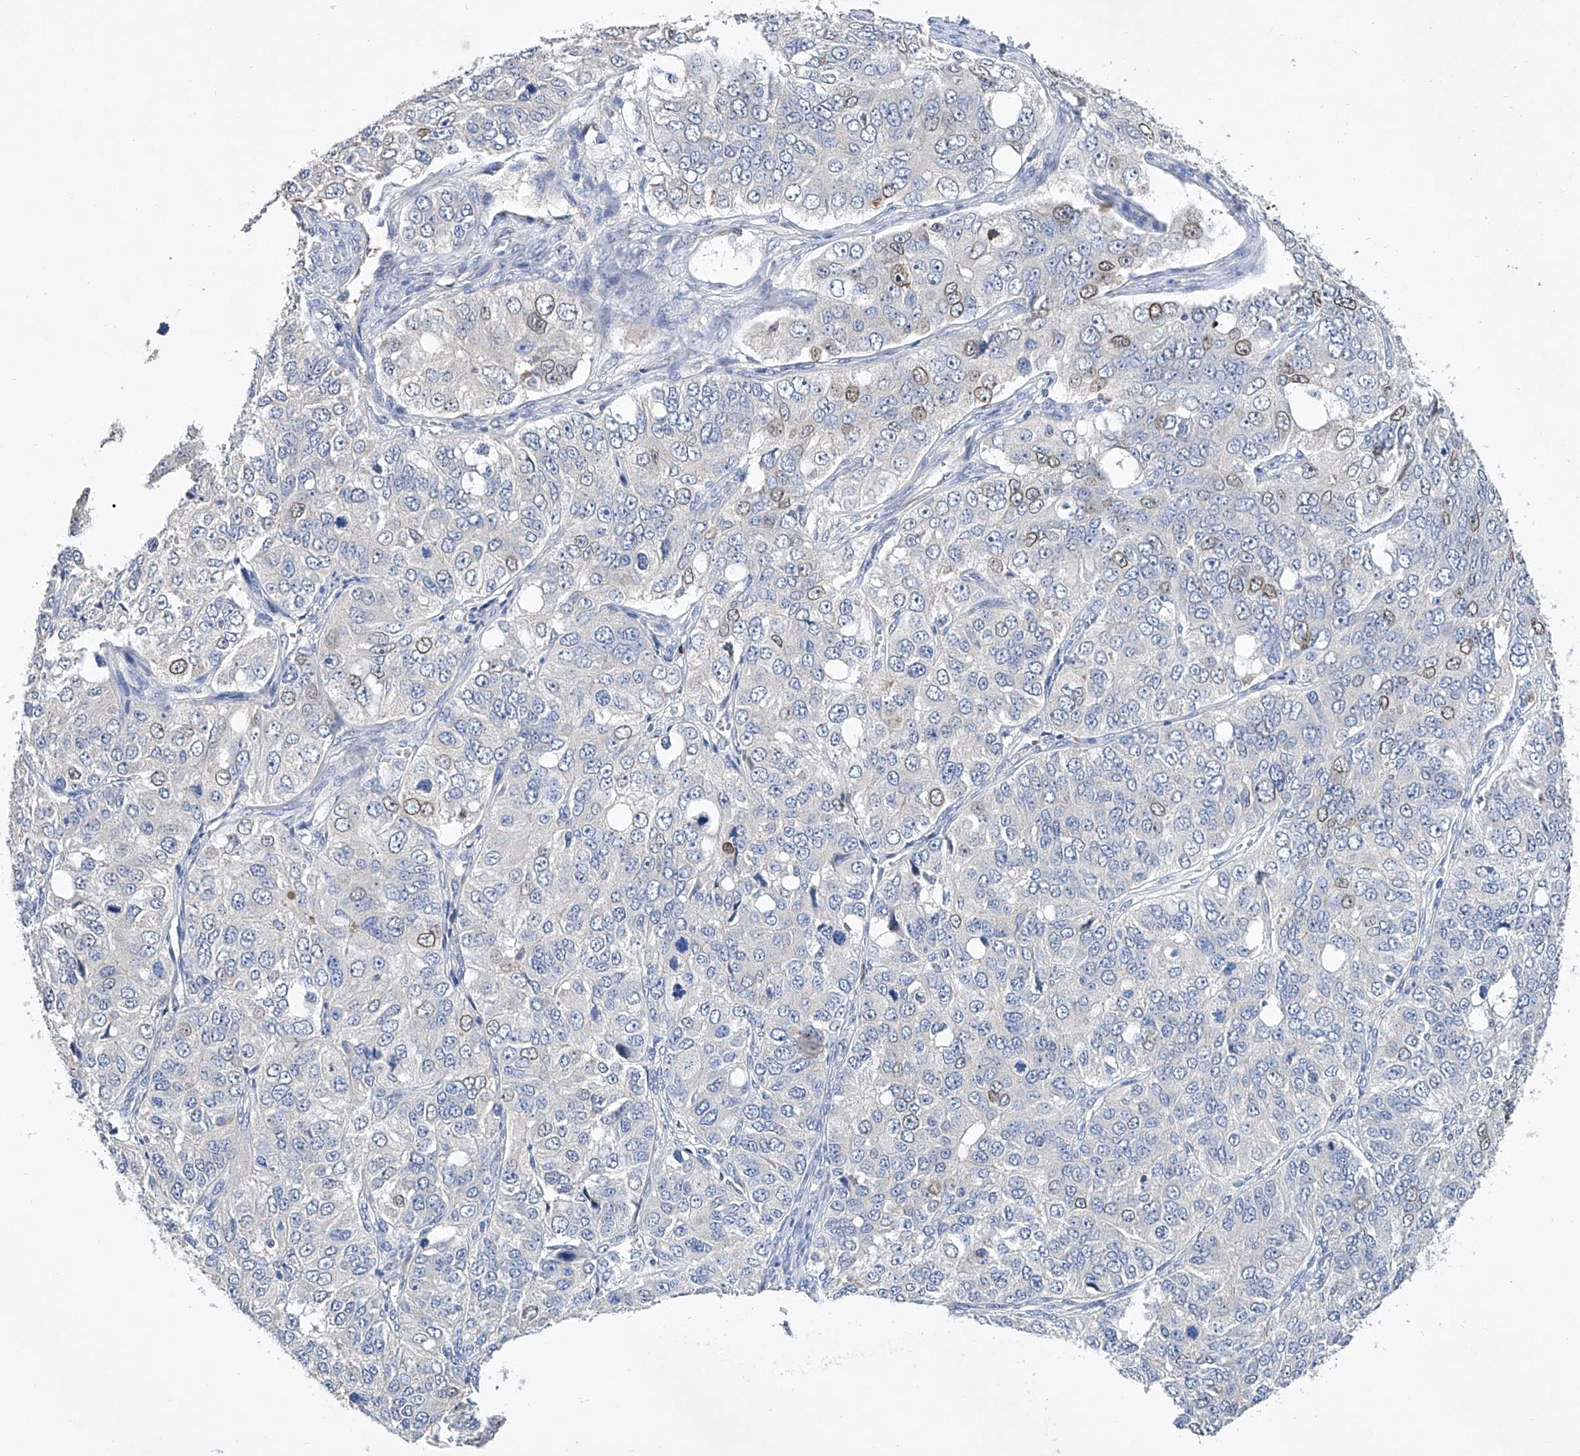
{"staining": {"intensity": "weak", "quantity": "<25%", "location": "cytoplasmic/membranous,nuclear"}, "tissue": "ovarian cancer", "cell_type": "Tumor cells", "image_type": "cancer", "snomed": [{"axis": "morphology", "description": "Carcinoma, endometroid"}, {"axis": "topography", "description": "Ovary"}], "caption": "IHC photomicrograph of neoplastic tissue: human endometroid carcinoma (ovarian) stained with DAB (3,3'-diaminobenzidine) reveals no significant protein staining in tumor cells.", "gene": "GPT", "patient": {"sex": "female", "age": 51}}